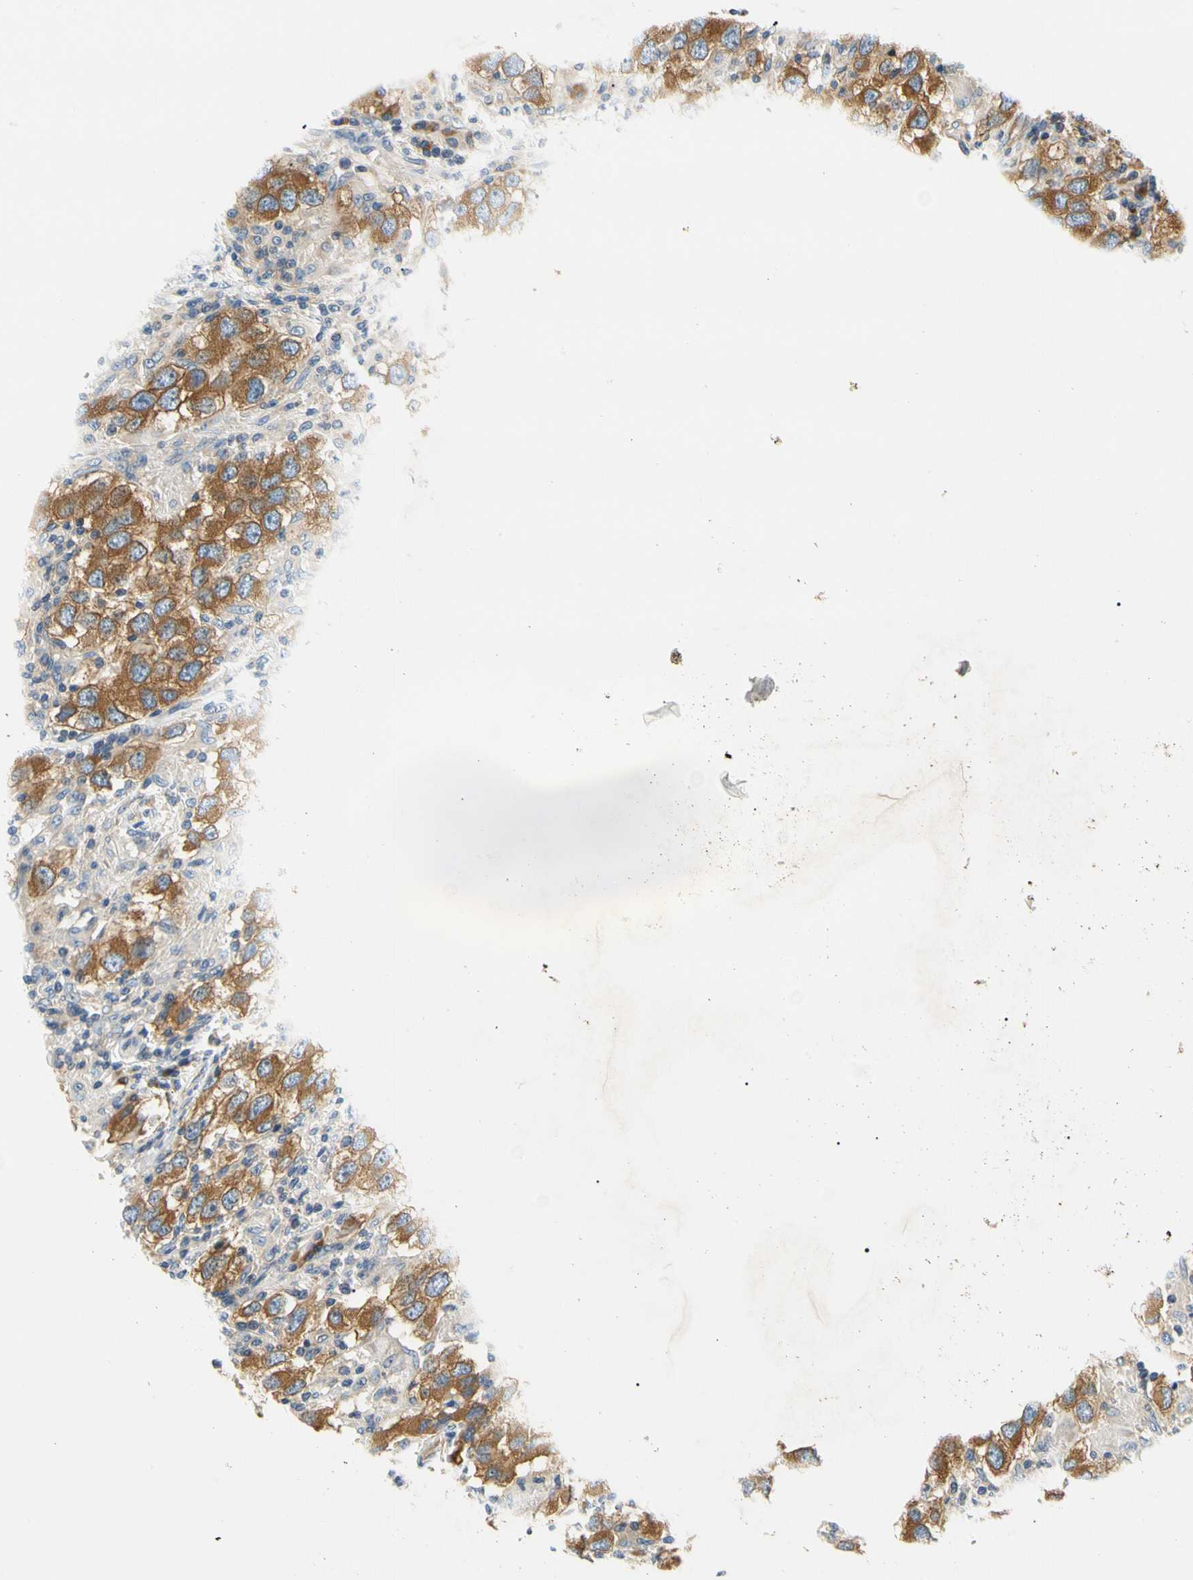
{"staining": {"intensity": "moderate", "quantity": ">75%", "location": "cytoplasmic/membranous"}, "tissue": "testis cancer", "cell_type": "Tumor cells", "image_type": "cancer", "snomed": [{"axis": "morphology", "description": "Carcinoma, Embryonal, NOS"}, {"axis": "topography", "description": "Testis"}], "caption": "Immunohistochemistry (IHC) micrograph of neoplastic tissue: human testis cancer stained using immunohistochemistry (IHC) demonstrates medium levels of moderate protein expression localized specifically in the cytoplasmic/membranous of tumor cells, appearing as a cytoplasmic/membranous brown color.", "gene": "LRRC47", "patient": {"sex": "male", "age": 21}}